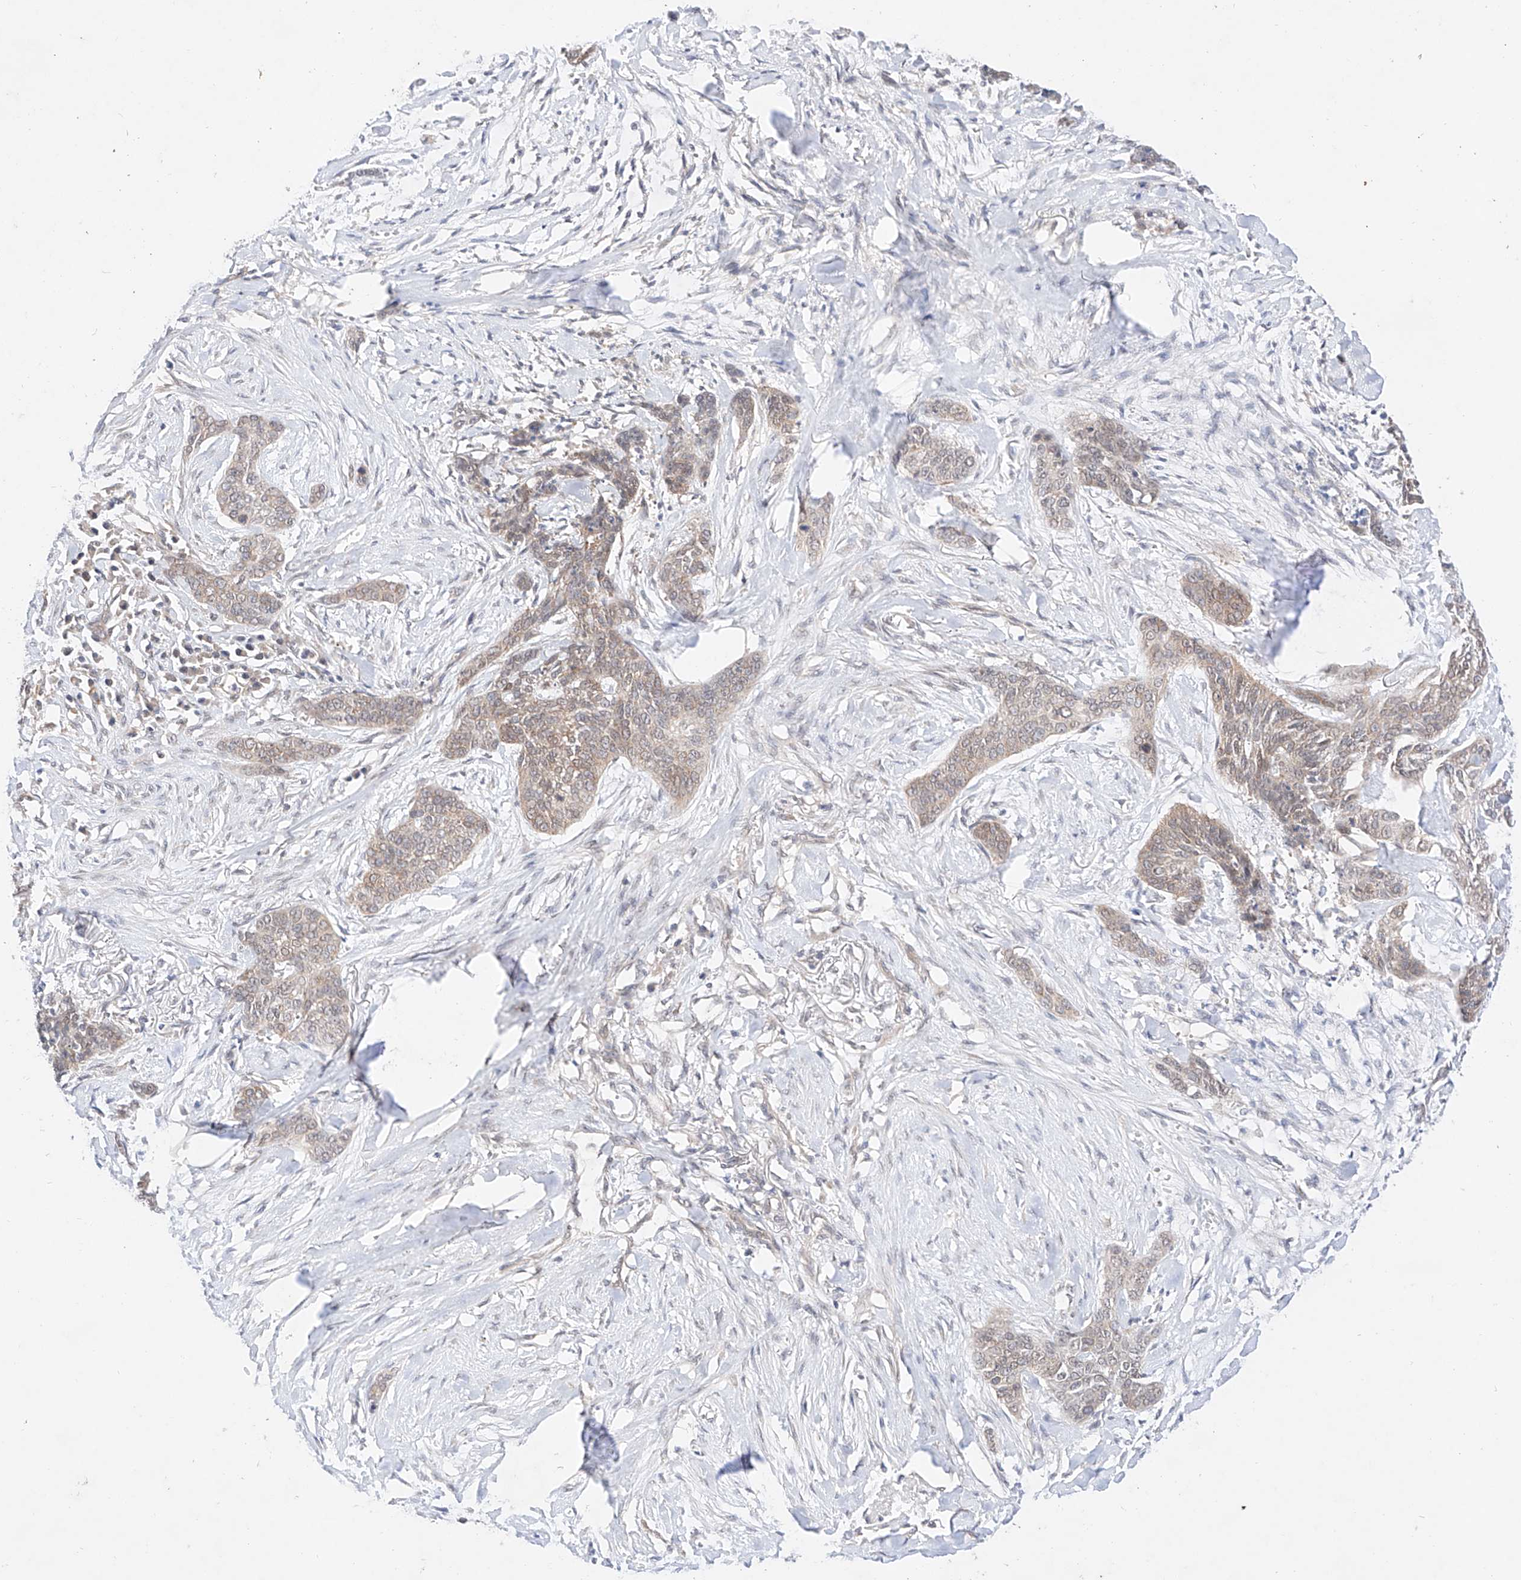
{"staining": {"intensity": "weak", "quantity": "25%-75%", "location": "cytoplasmic/membranous,nuclear"}, "tissue": "skin cancer", "cell_type": "Tumor cells", "image_type": "cancer", "snomed": [{"axis": "morphology", "description": "Basal cell carcinoma"}, {"axis": "topography", "description": "Skin"}], "caption": "This micrograph demonstrates skin basal cell carcinoma stained with immunohistochemistry (IHC) to label a protein in brown. The cytoplasmic/membranous and nuclear of tumor cells show weak positivity for the protein. Nuclei are counter-stained blue.", "gene": "ZNF124", "patient": {"sex": "female", "age": 64}}